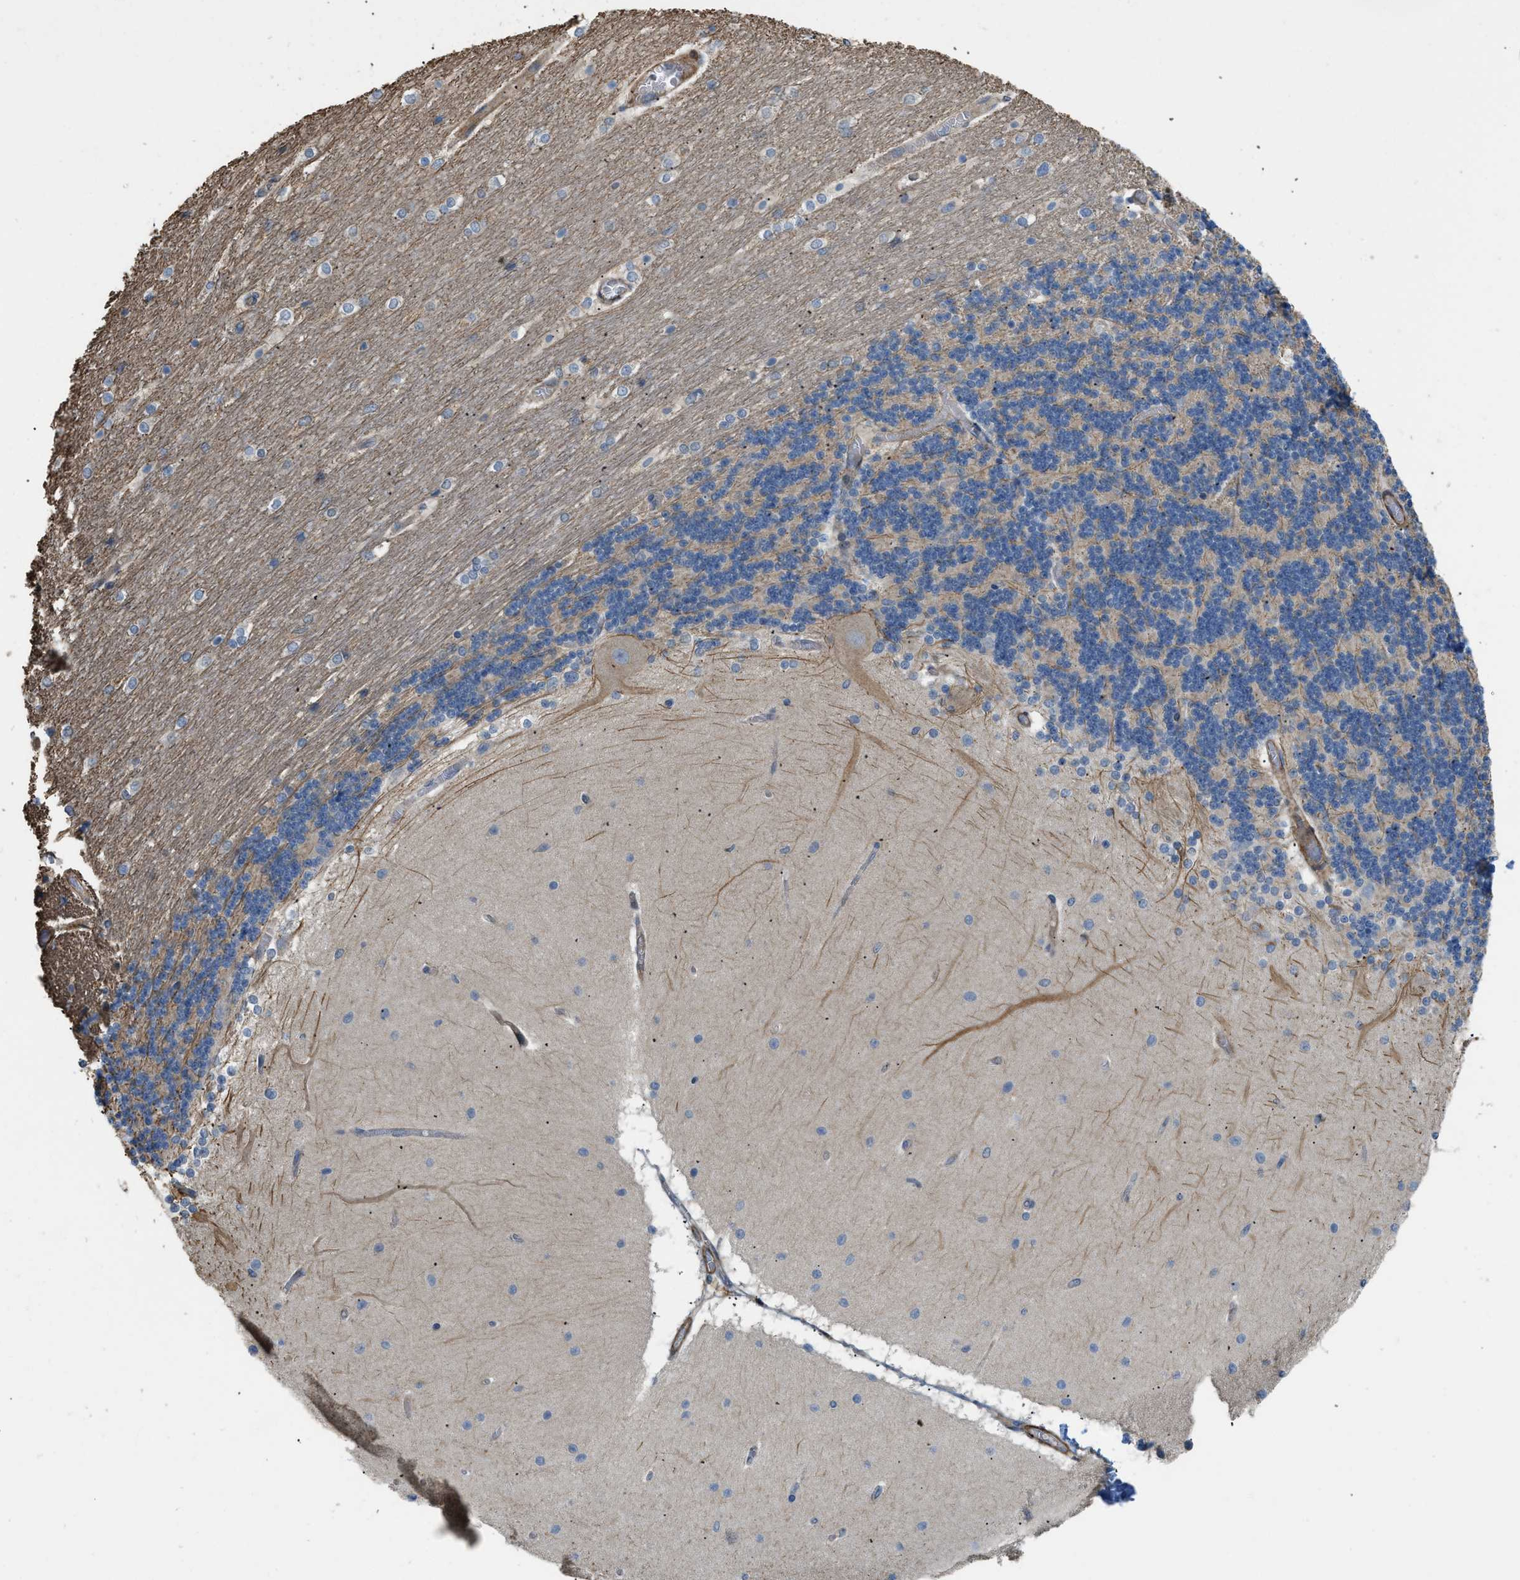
{"staining": {"intensity": "negative", "quantity": "none", "location": "none"}, "tissue": "cerebellum", "cell_type": "Cells in granular layer", "image_type": "normal", "snomed": [{"axis": "morphology", "description": "Normal tissue, NOS"}, {"axis": "topography", "description": "Cerebellum"}], "caption": "This photomicrograph is of normal cerebellum stained with IHC to label a protein in brown with the nuclei are counter-stained blue. There is no staining in cells in granular layer.", "gene": "BTN3A2", "patient": {"sex": "female", "age": 54}}